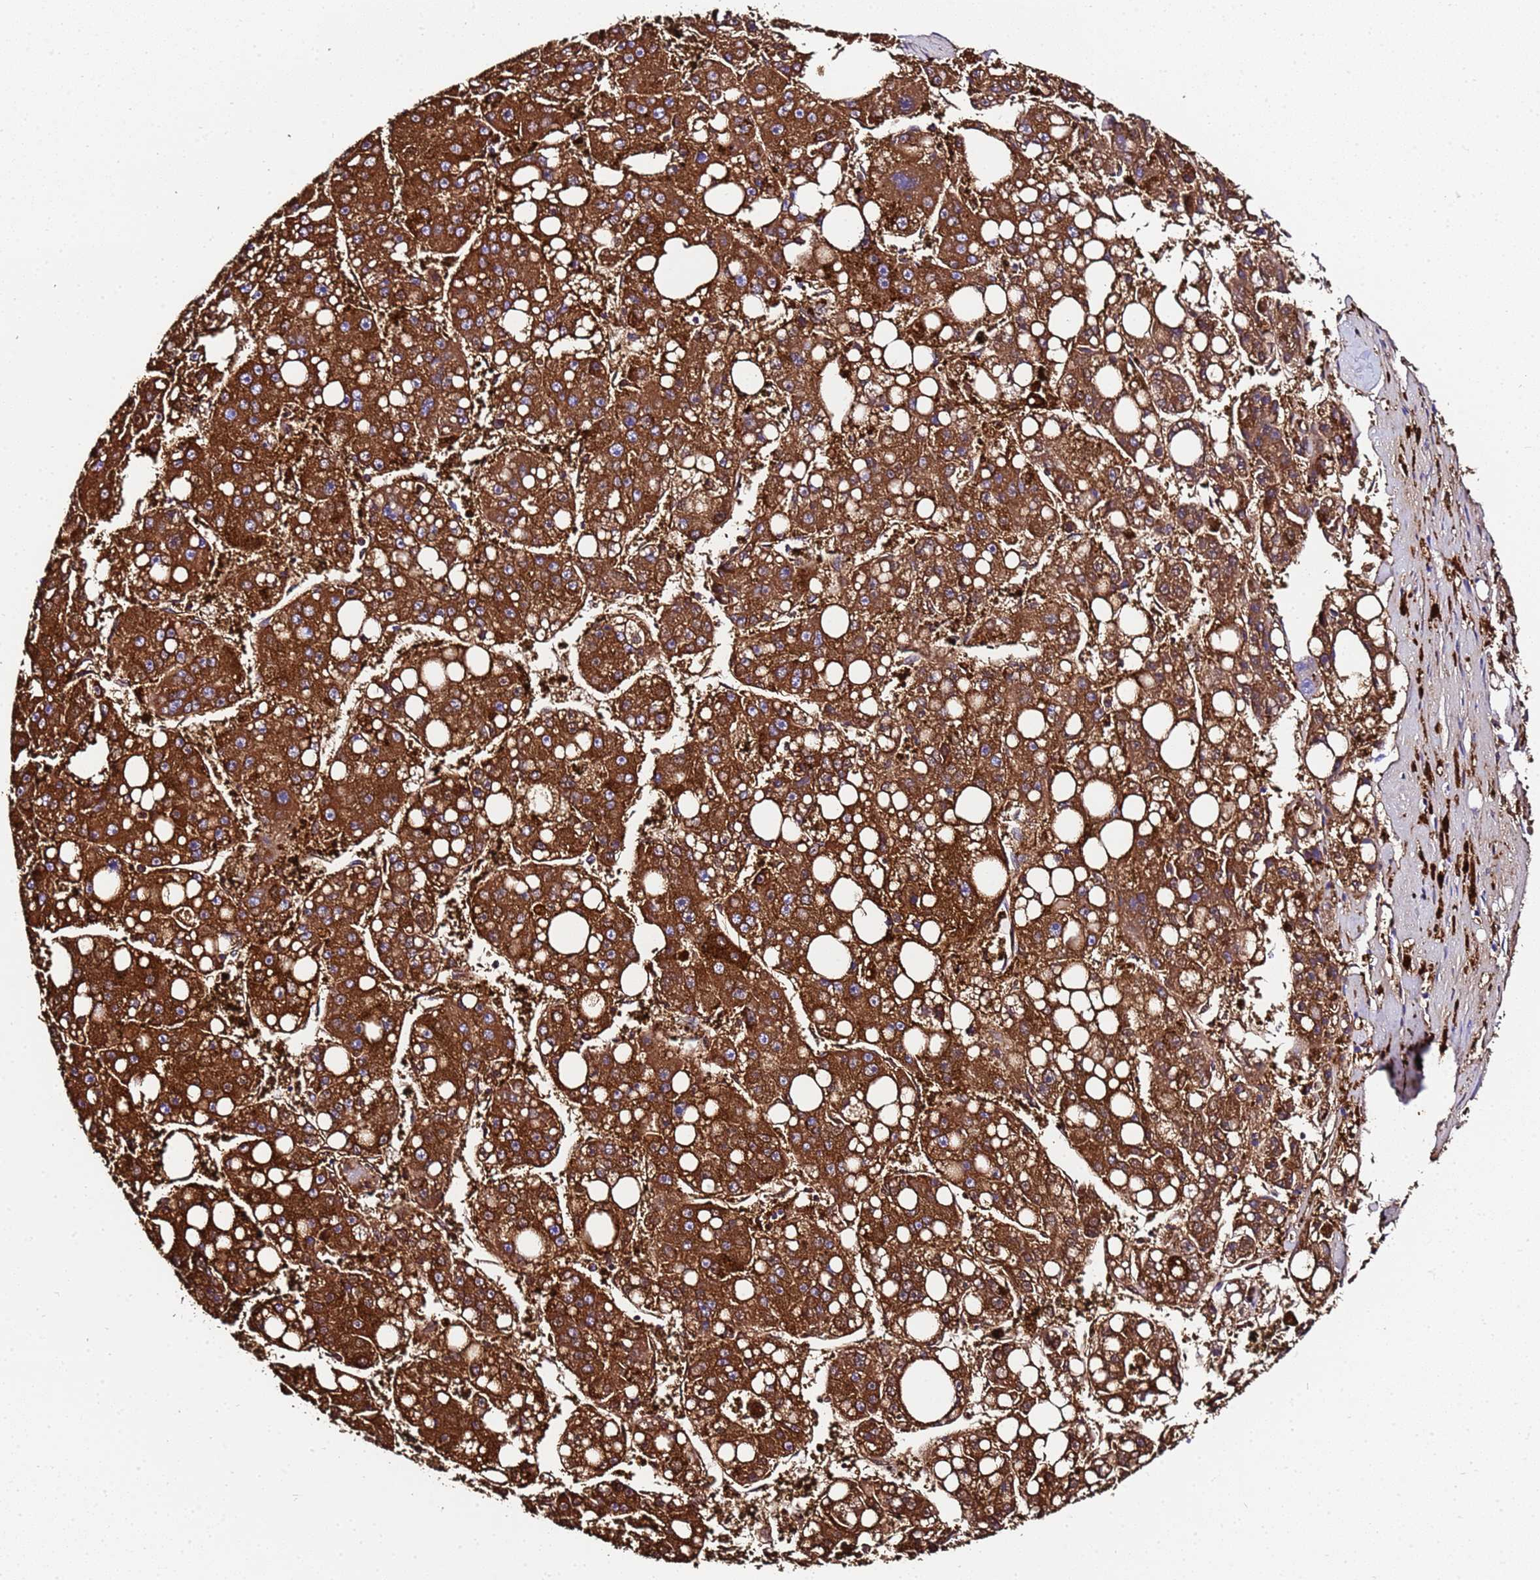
{"staining": {"intensity": "strong", "quantity": ">75%", "location": "cytoplasmic/membranous"}, "tissue": "liver cancer", "cell_type": "Tumor cells", "image_type": "cancer", "snomed": [{"axis": "morphology", "description": "Carcinoma, Hepatocellular, NOS"}, {"axis": "topography", "description": "Liver"}], "caption": "DAB immunohistochemical staining of liver cancer (hepatocellular carcinoma) demonstrates strong cytoplasmic/membranous protein expression in approximately >75% of tumor cells. (brown staining indicates protein expression, while blue staining denotes nuclei).", "gene": "FTL", "patient": {"sex": "female", "age": 61}}